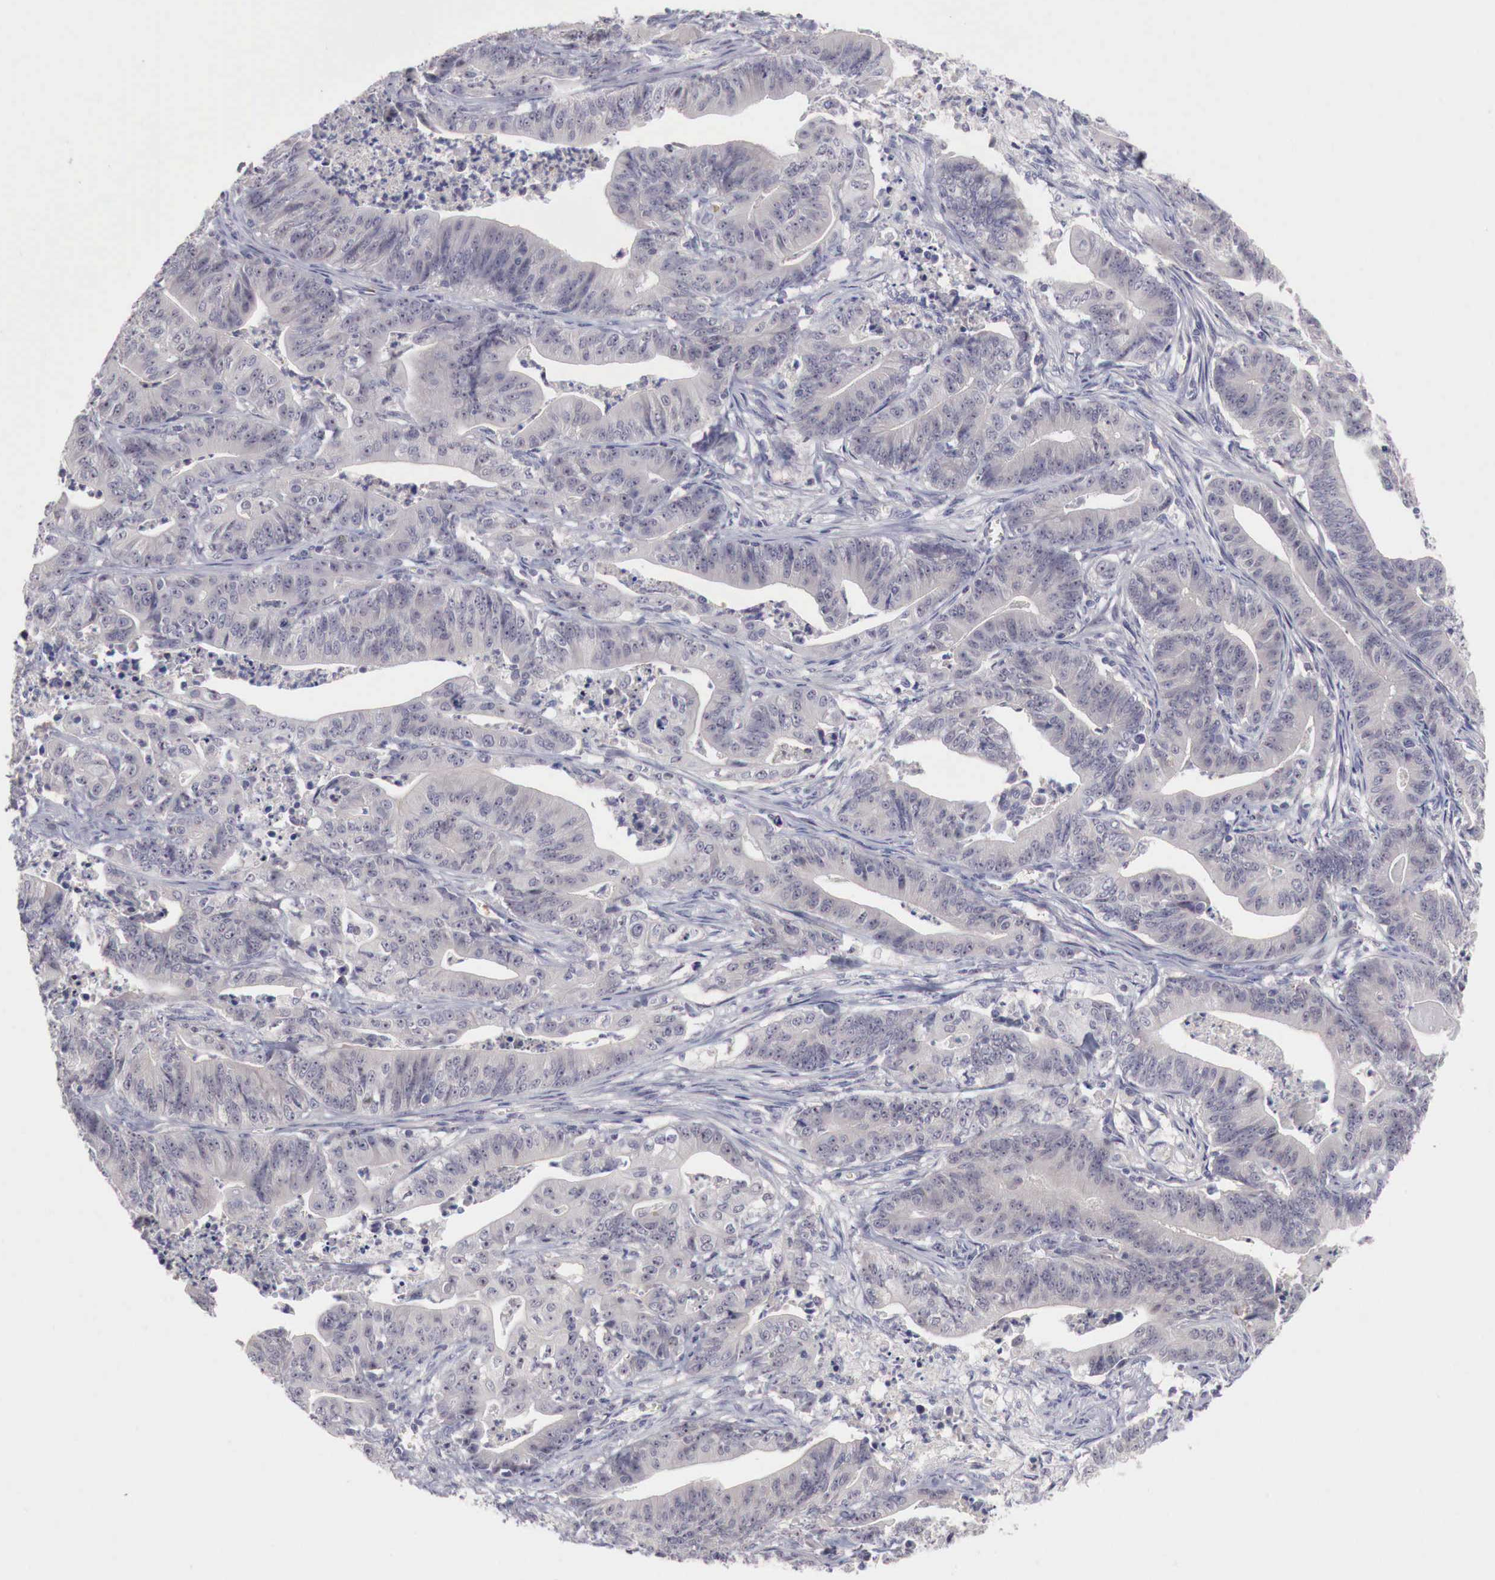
{"staining": {"intensity": "negative", "quantity": "none", "location": "none"}, "tissue": "stomach cancer", "cell_type": "Tumor cells", "image_type": "cancer", "snomed": [{"axis": "morphology", "description": "Adenocarcinoma, NOS"}, {"axis": "topography", "description": "Stomach, lower"}], "caption": "A high-resolution image shows immunohistochemistry (IHC) staining of stomach cancer (adenocarcinoma), which reveals no significant staining in tumor cells. The staining was performed using DAB to visualize the protein expression in brown, while the nuclei were stained in blue with hematoxylin (Magnification: 20x).", "gene": "GATA1", "patient": {"sex": "female", "age": 86}}